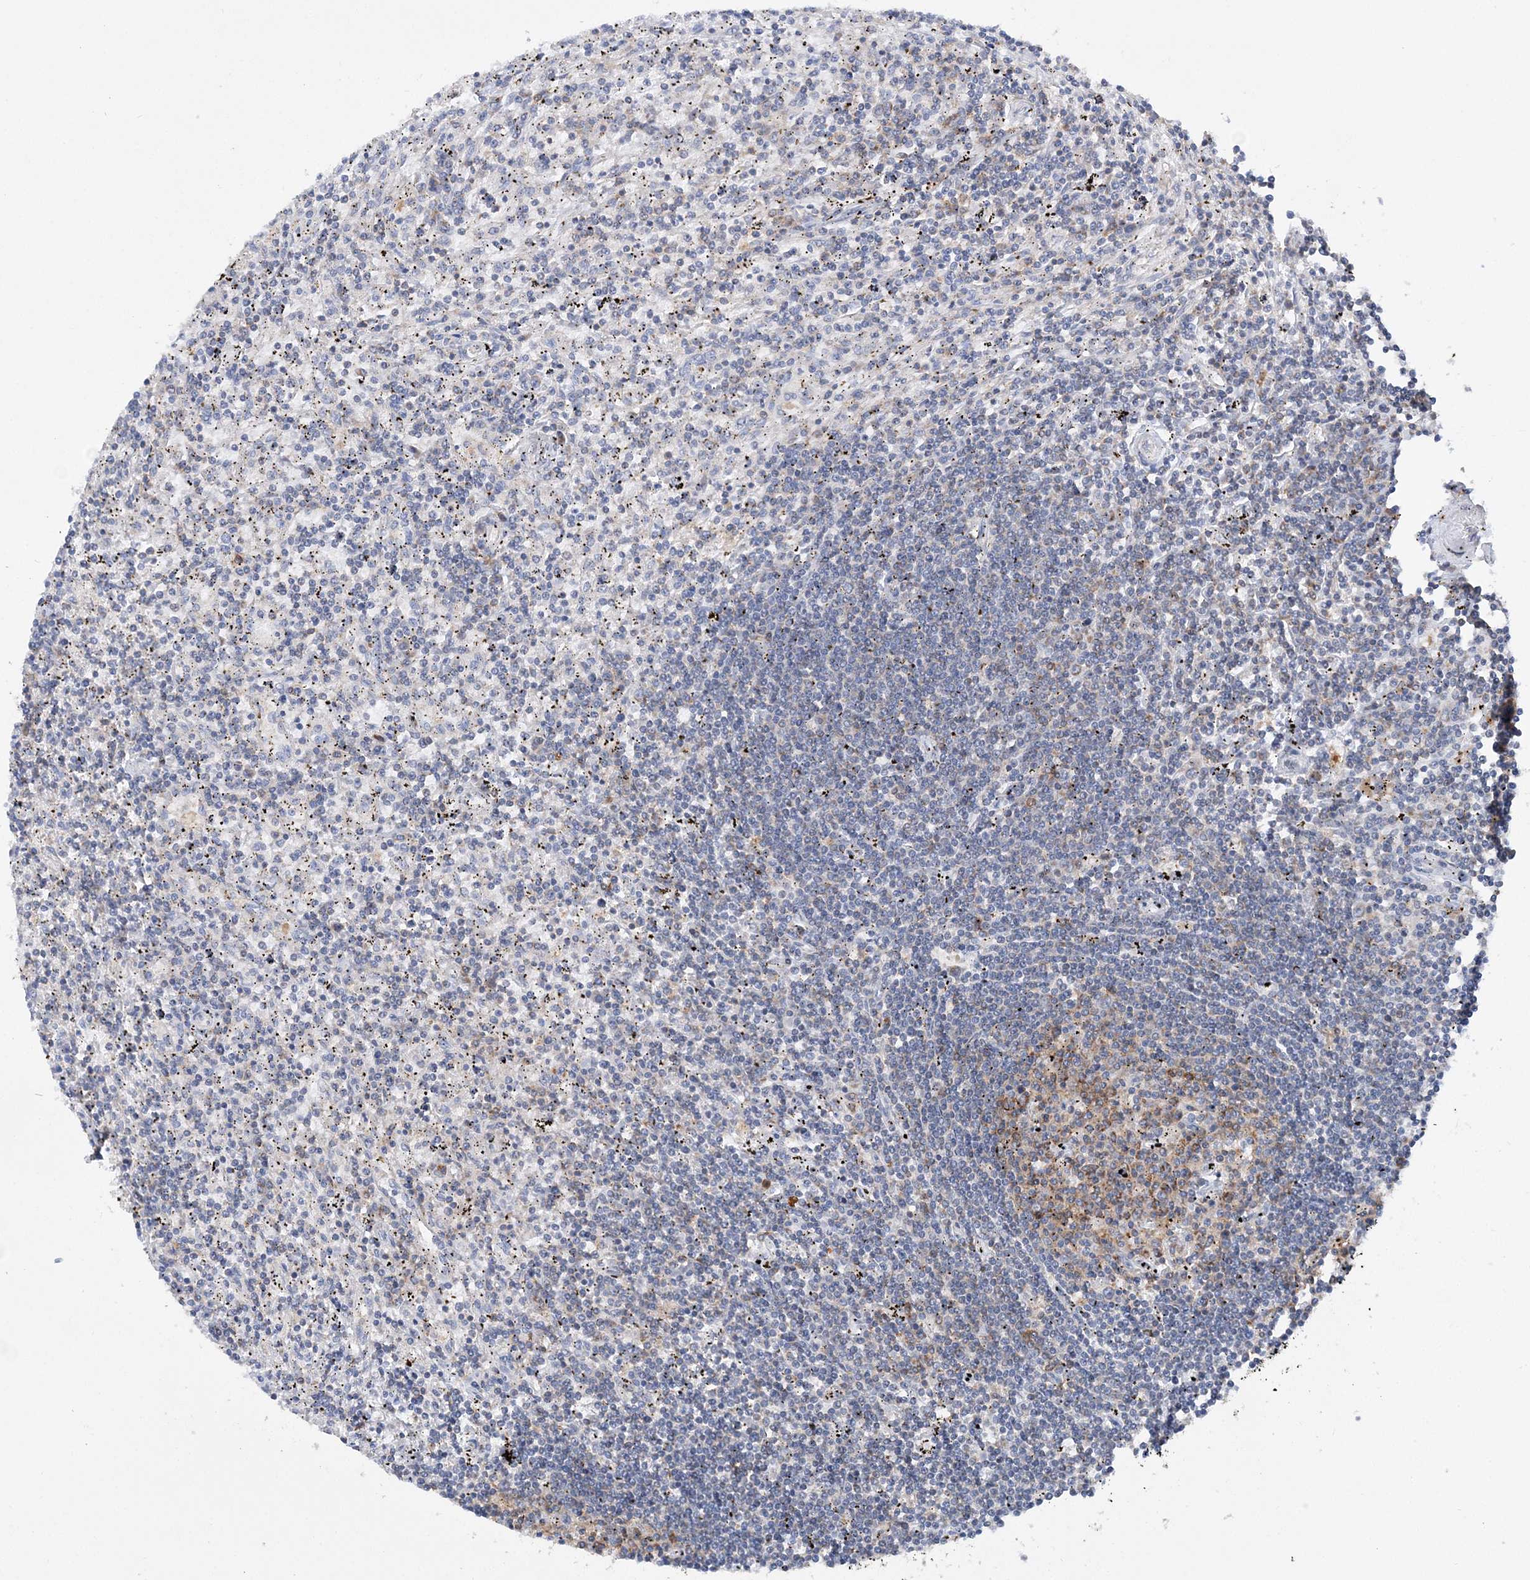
{"staining": {"intensity": "negative", "quantity": "none", "location": "none"}, "tissue": "lymphoma", "cell_type": "Tumor cells", "image_type": "cancer", "snomed": [{"axis": "morphology", "description": "Malignant lymphoma, non-Hodgkin's type, Low grade"}, {"axis": "topography", "description": "Spleen"}], "caption": "This photomicrograph is of lymphoma stained with IHC to label a protein in brown with the nuclei are counter-stained blue. There is no expression in tumor cells.", "gene": "TTC32", "patient": {"sex": "male", "age": 76}}